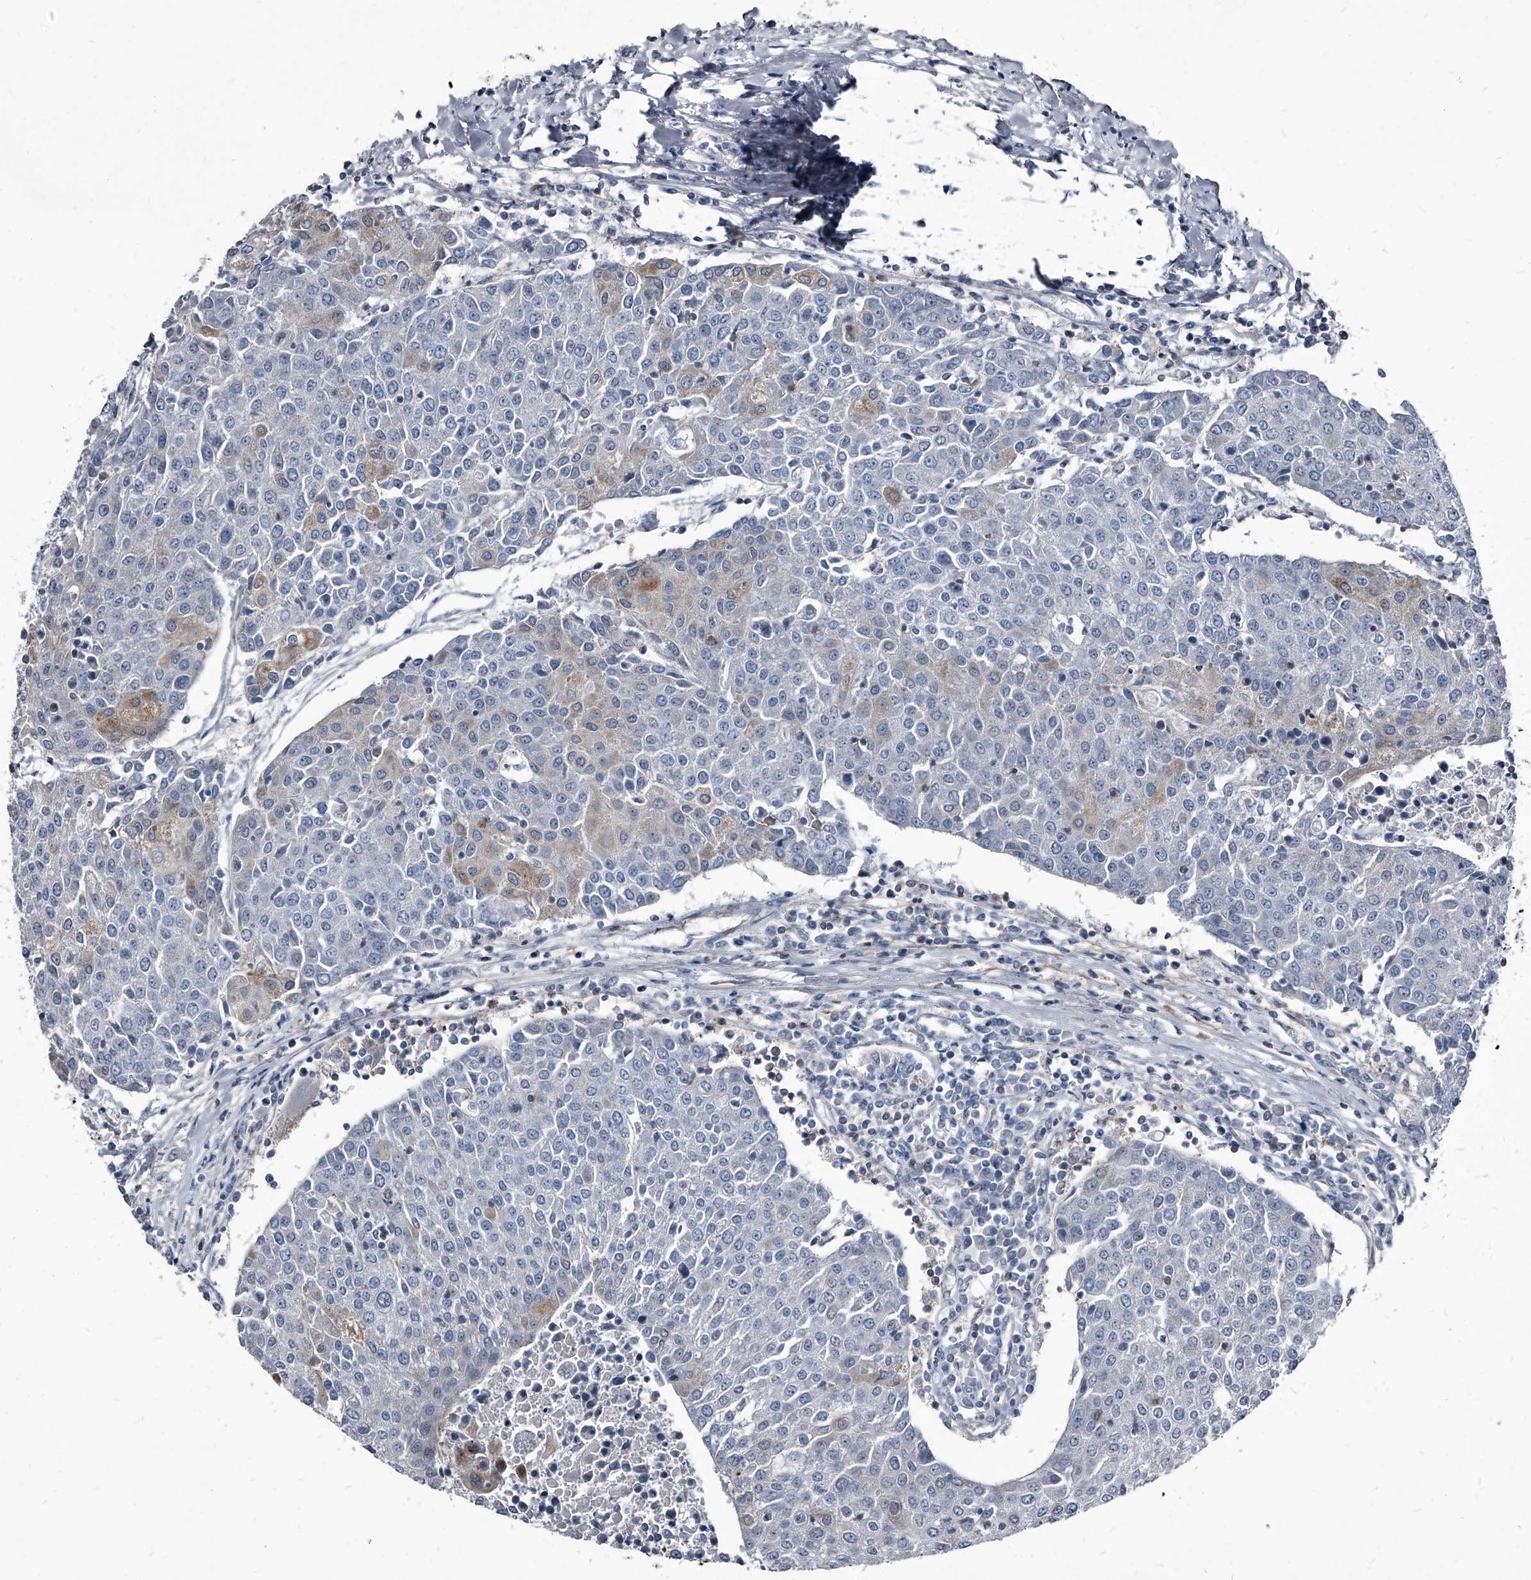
{"staining": {"intensity": "weak", "quantity": "<25%", "location": "cytoplasmic/membranous"}, "tissue": "urothelial cancer", "cell_type": "Tumor cells", "image_type": "cancer", "snomed": [{"axis": "morphology", "description": "Urothelial carcinoma, High grade"}, {"axis": "topography", "description": "Urinary bladder"}], "caption": "Photomicrograph shows no significant protein staining in tumor cells of urothelial carcinoma (high-grade).", "gene": "PGLYRP3", "patient": {"sex": "female", "age": 85}}